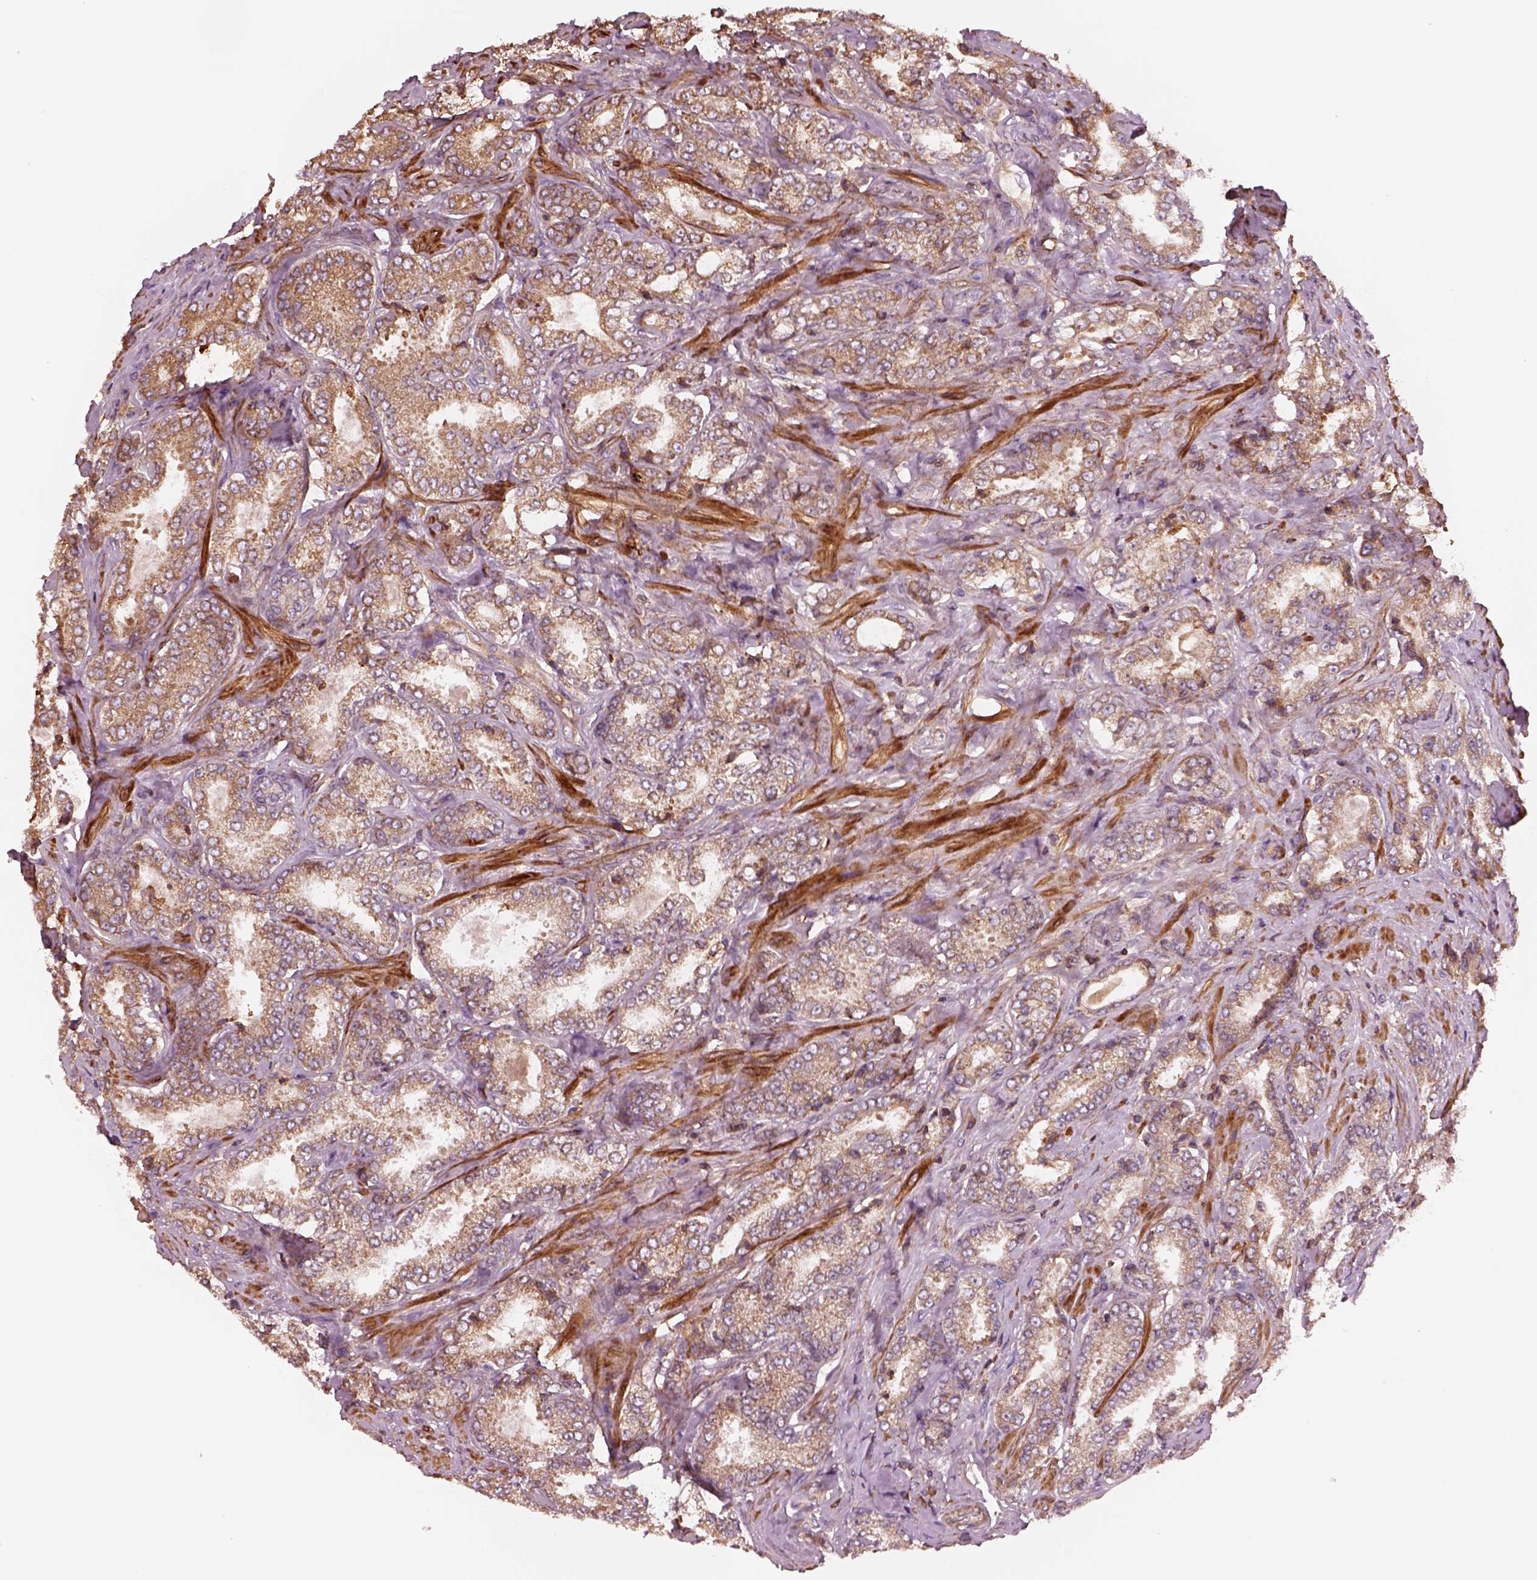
{"staining": {"intensity": "weak", "quantity": ">75%", "location": "cytoplasmic/membranous"}, "tissue": "prostate cancer", "cell_type": "Tumor cells", "image_type": "cancer", "snomed": [{"axis": "morphology", "description": "Adenocarcinoma, NOS"}, {"axis": "topography", "description": "Prostate"}], "caption": "Weak cytoplasmic/membranous staining for a protein is present in approximately >75% of tumor cells of prostate cancer (adenocarcinoma) using immunohistochemistry.", "gene": "ASCC2", "patient": {"sex": "male", "age": 64}}